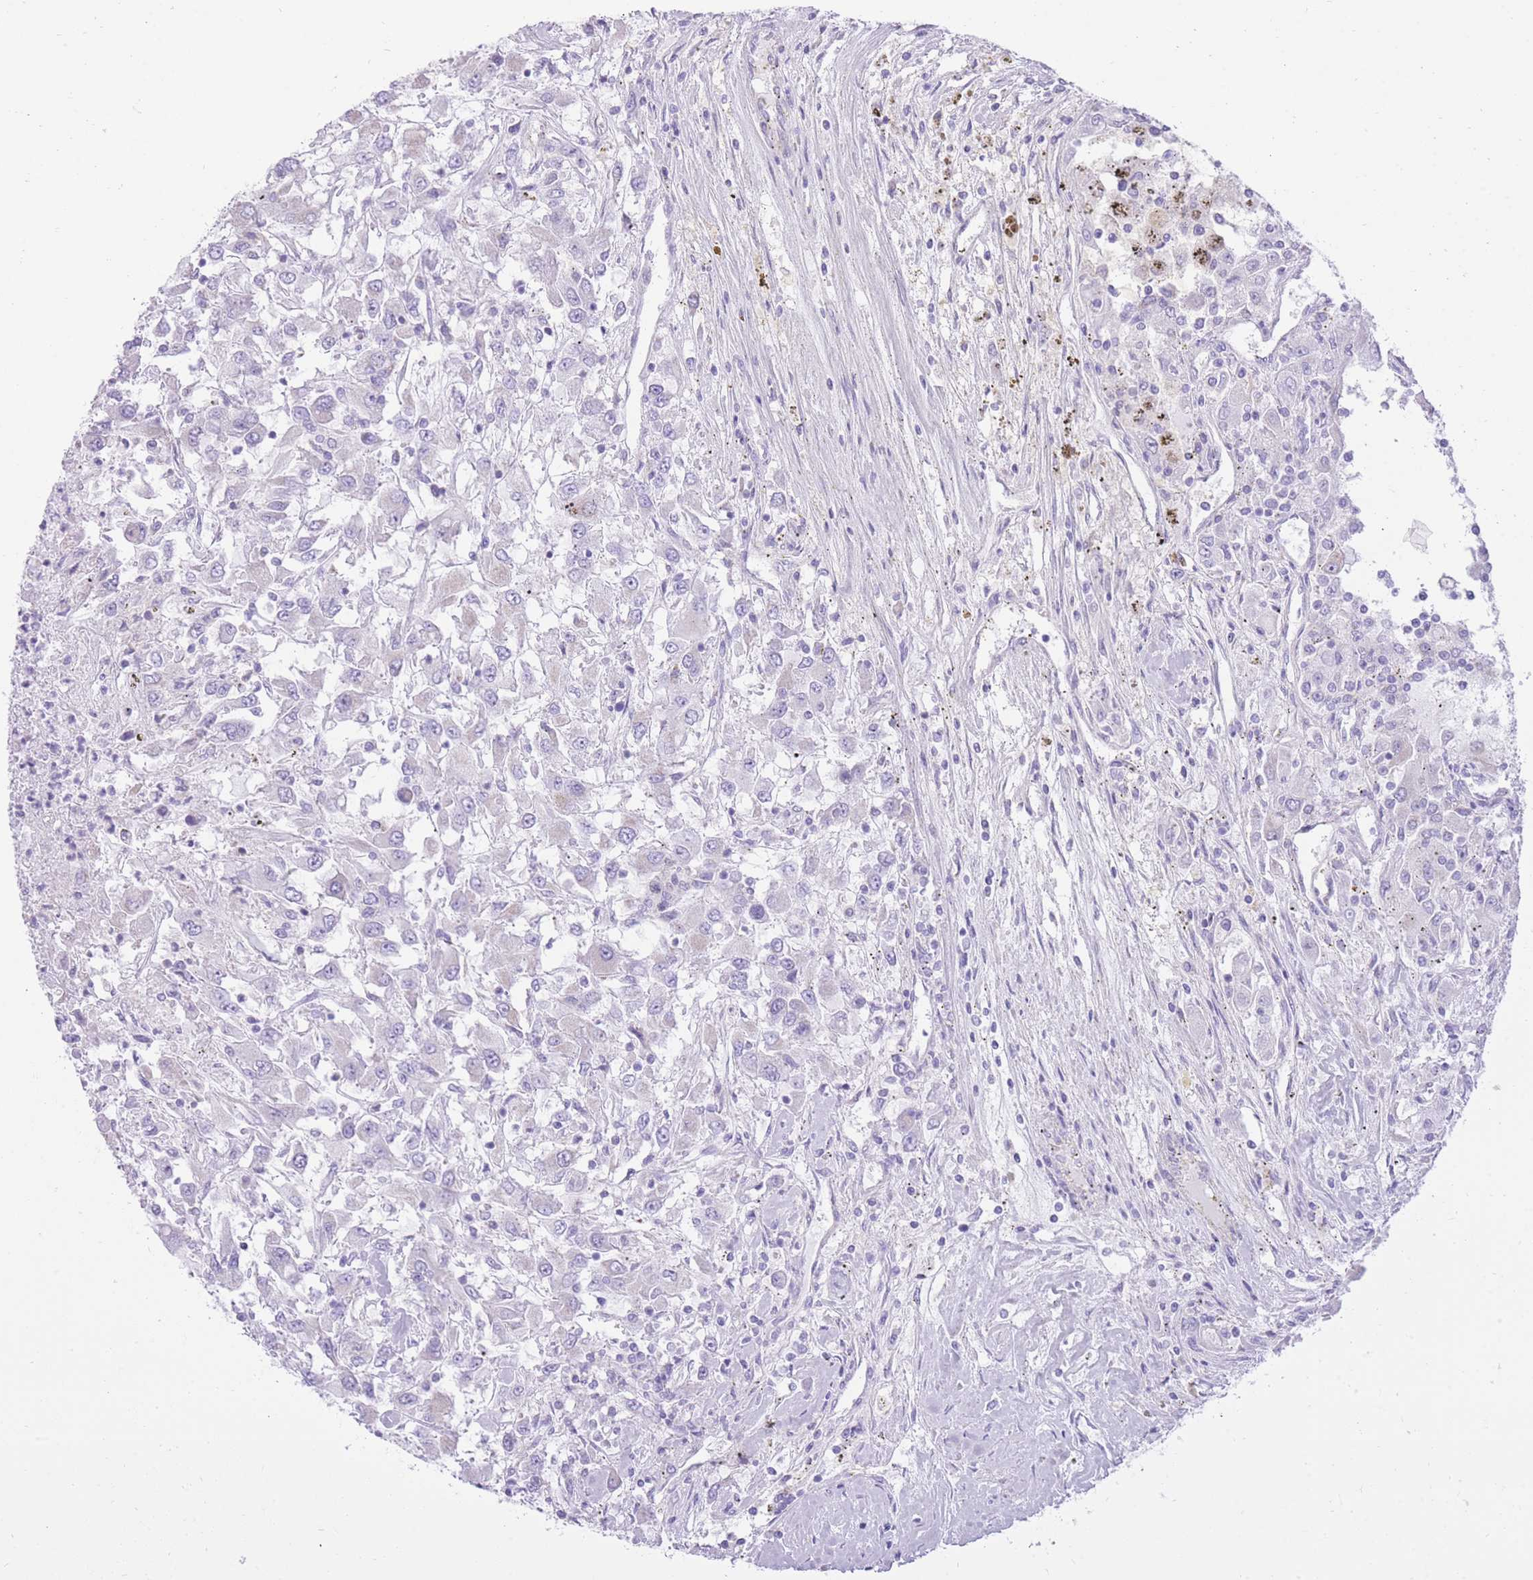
{"staining": {"intensity": "negative", "quantity": "none", "location": "none"}, "tissue": "renal cancer", "cell_type": "Tumor cells", "image_type": "cancer", "snomed": [{"axis": "morphology", "description": "Adenocarcinoma, NOS"}, {"axis": "topography", "description": "Kidney"}], "caption": "This histopathology image is of renal cancer stained with IHC to label a protein in brown with the nuclei are counter-stained blue. There is no expression in tumor cells.", "gene": "SLC4A4", "patient": {"sex": "female", "age": 67}}